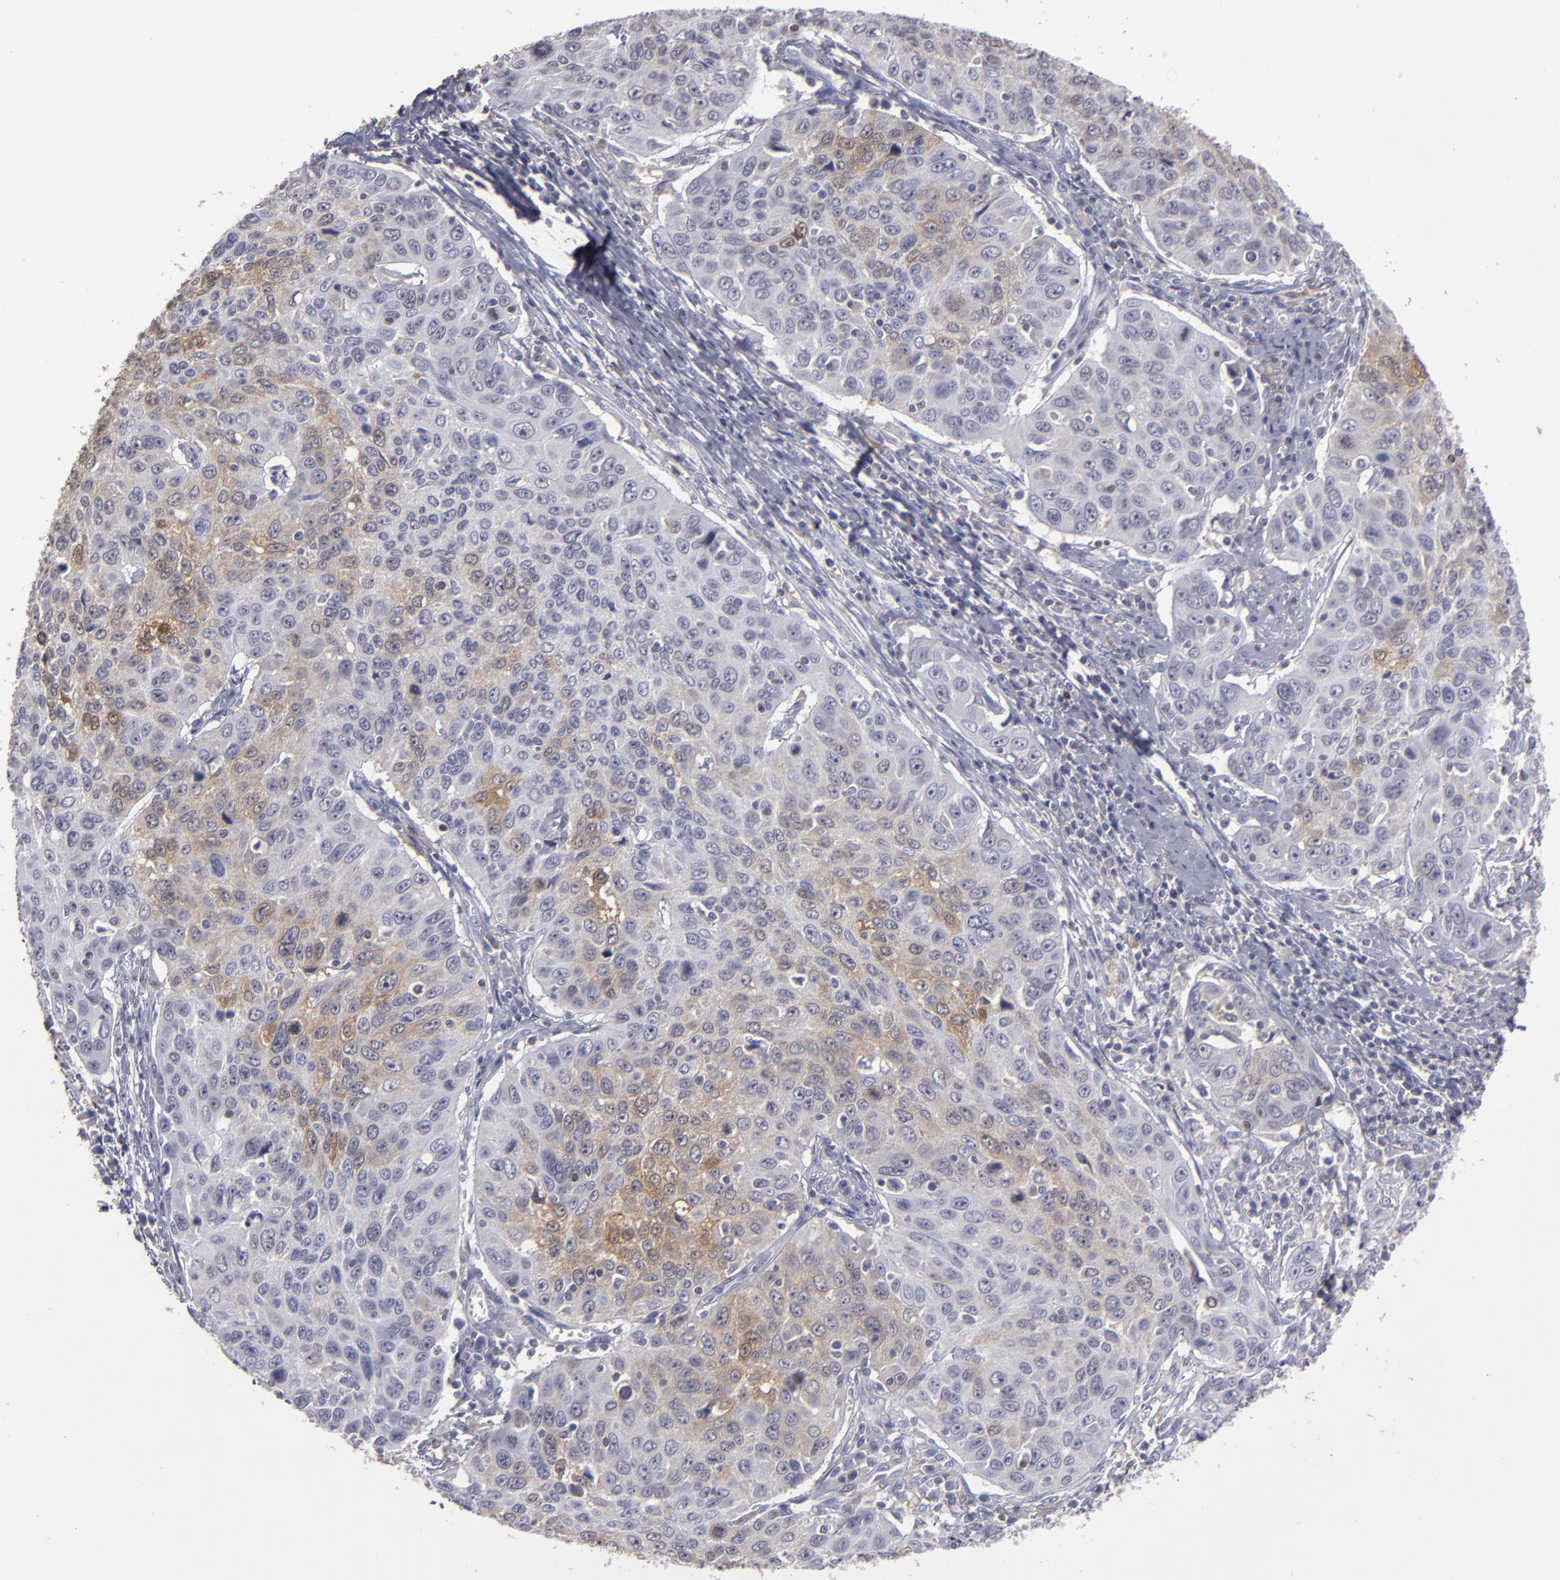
{"staining": {"intensity": "weak", "quantity": "25%-75%", "location": "cytoplasmic/membranous"}, "tissue": "cervical cancer", "cell_type": "Tumor cells", "image_type": "cancer", "snomed": [{"axis": "morphology", "description": "Squamous cell carcinoma, NOS"}, {"axis": "topography", "description": "Cervix"}], "caption": "Protein expression analysis of human cervical cancer reveals weak cytoplasmic/membranous positivity in about 25%-75% of tumor cells. (IHC, brightfield microscopy, high magnification).", "gene": "SEMA3G", "patient": {"sex": "female", "age": 53}}